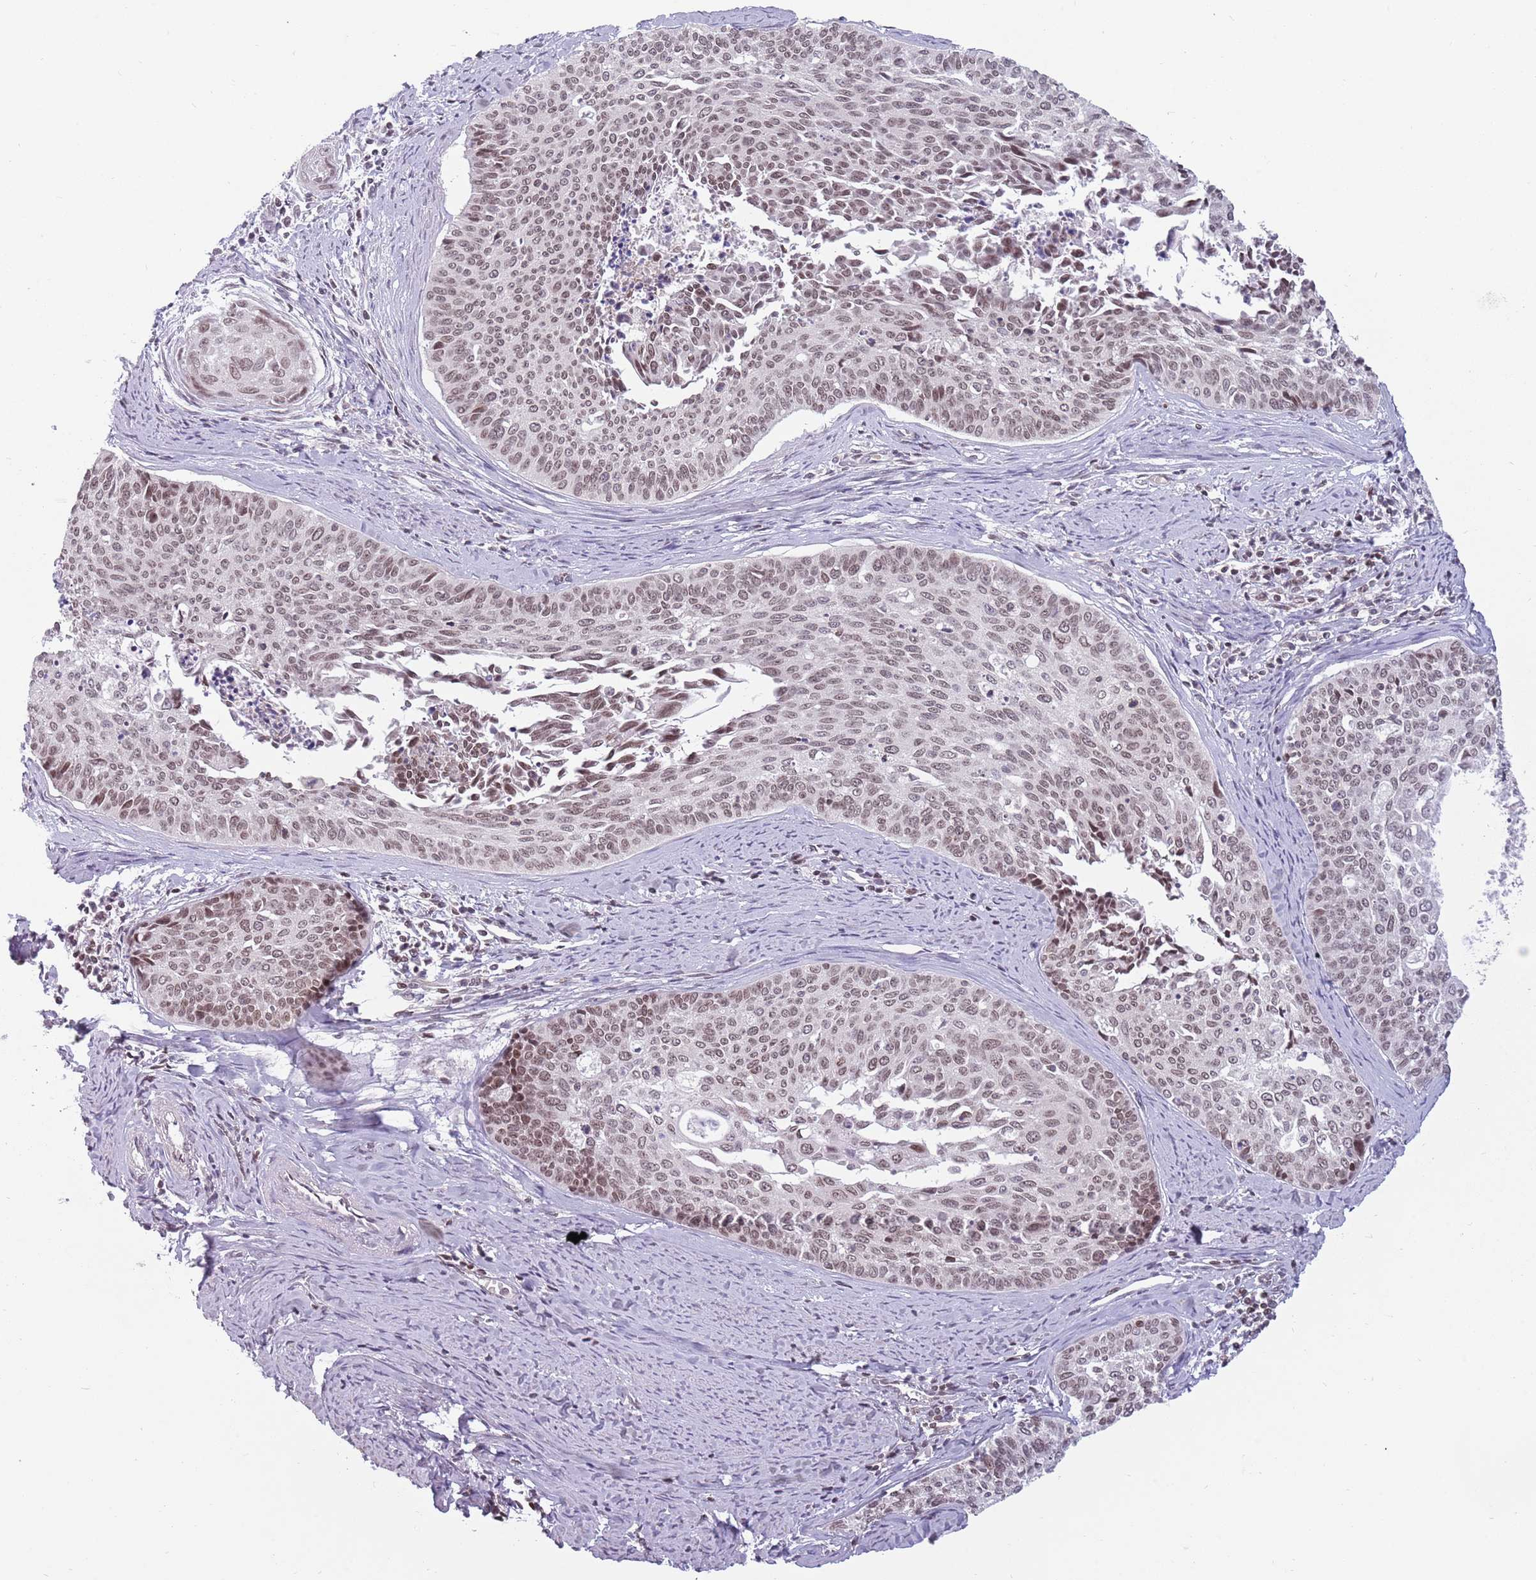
{"staining": {"intensity": "moderate", "quantity": ">75%", "location": "nuclear"}, "tissue": "cervical cancer", "cell_type": "Tumor cells", "image_type": "cancer", "snomed": [{"axis": "morphology", "description": "Squamous cell carcinoma, NOS"}, {"axis": "topography", "description": "Cervix"}], "caption": "Protein staining shows moderate nuclear expression in about >75% of tumor cells in cervical cancer (squamous cell carcinoma).", "gene": "ZNF574", "patient": {"sex": "female", "age": 55}}